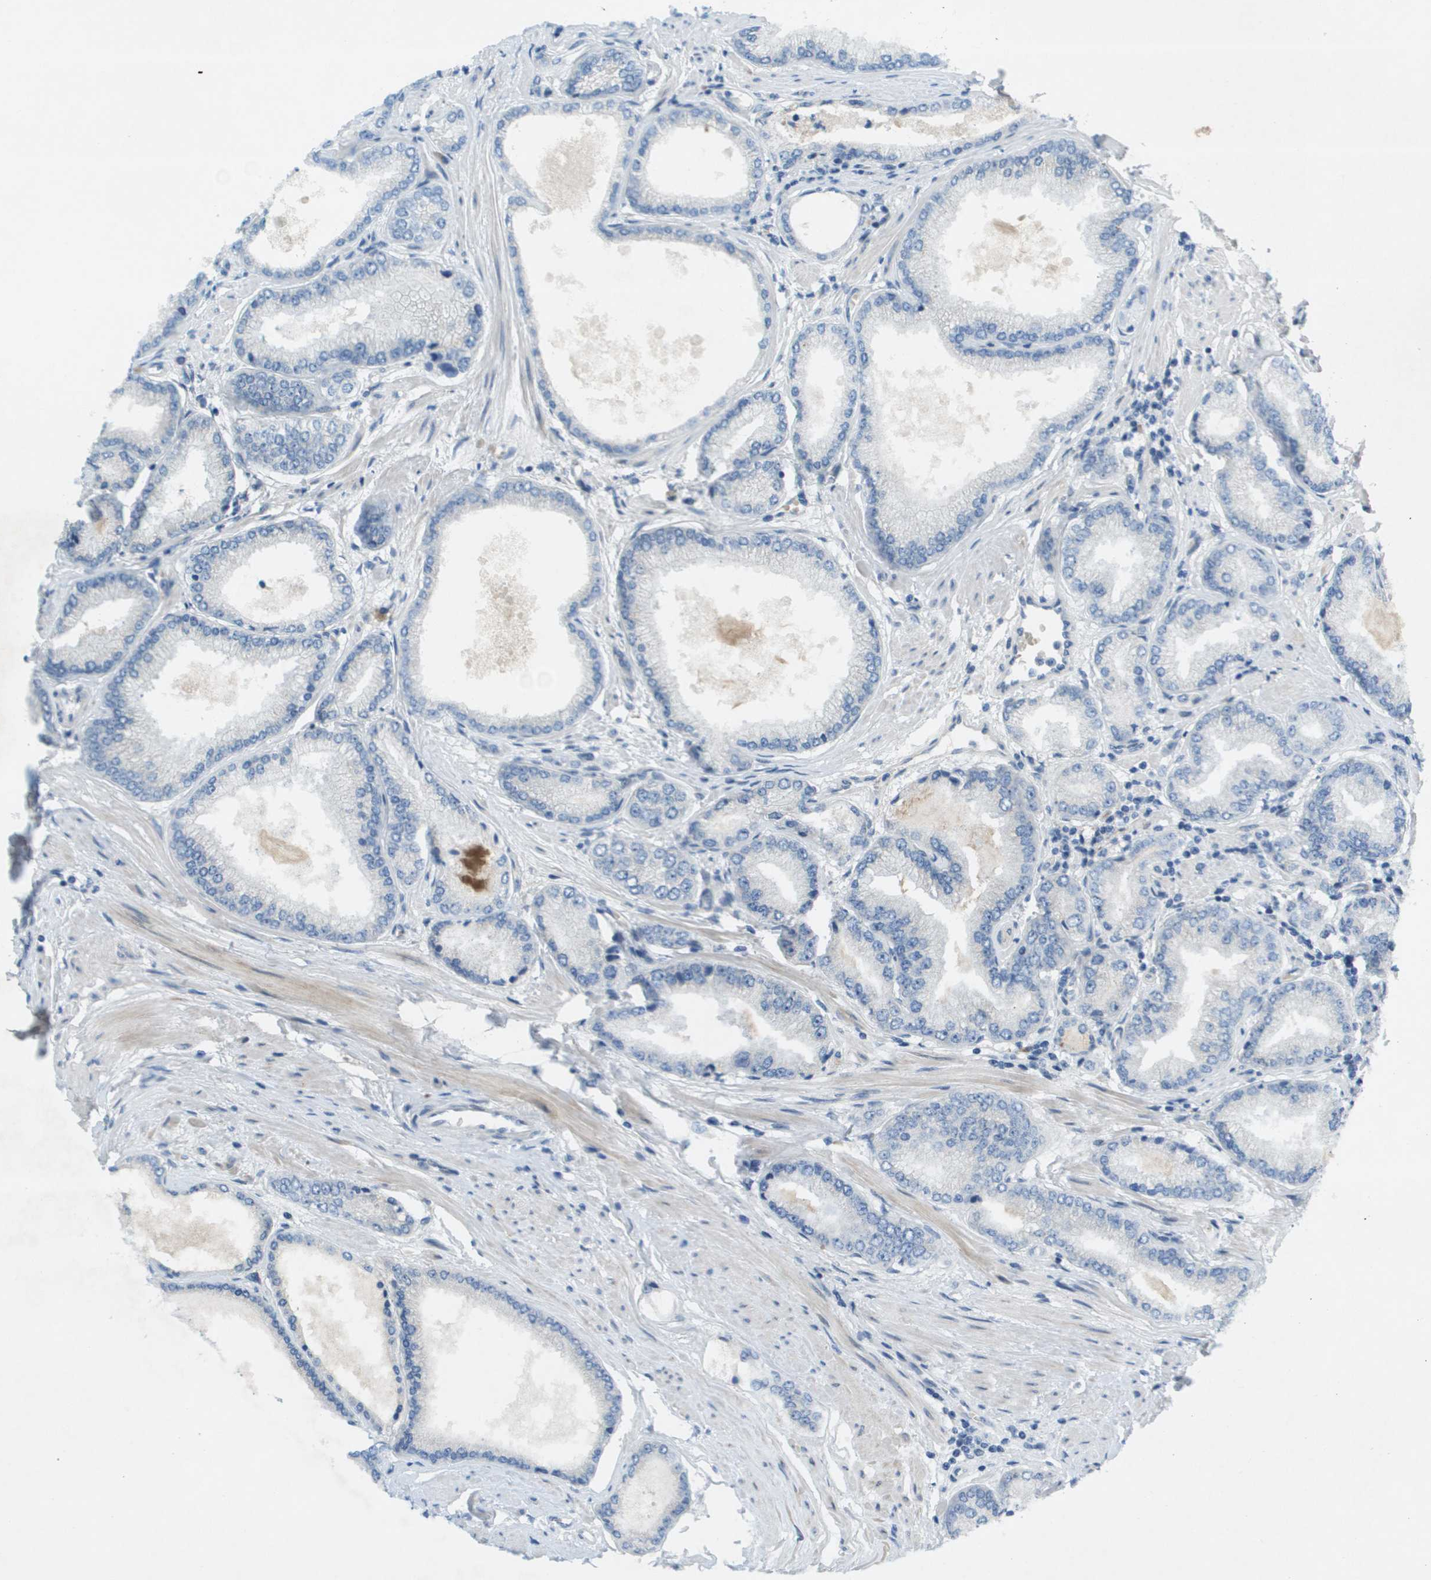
{"staining": {"intensity": "negative", "quantity": "none", "location": "none"}, "tissue": "prostate cancer", "cell_type": "Tumor cells", "image_type": "cancer", "snomed": [{"axis": "morphology", "description": "Adenocarcinoma, High grade"}, {"axis": "topography", "description": "Prostate"}], "caption": "Histopathology image shows no significant protein staining in tumor cells of prostate adenocarcinoma (high-grade).", "gene": "CACNB4", "patient": {"sex": "male", "age": 61}}